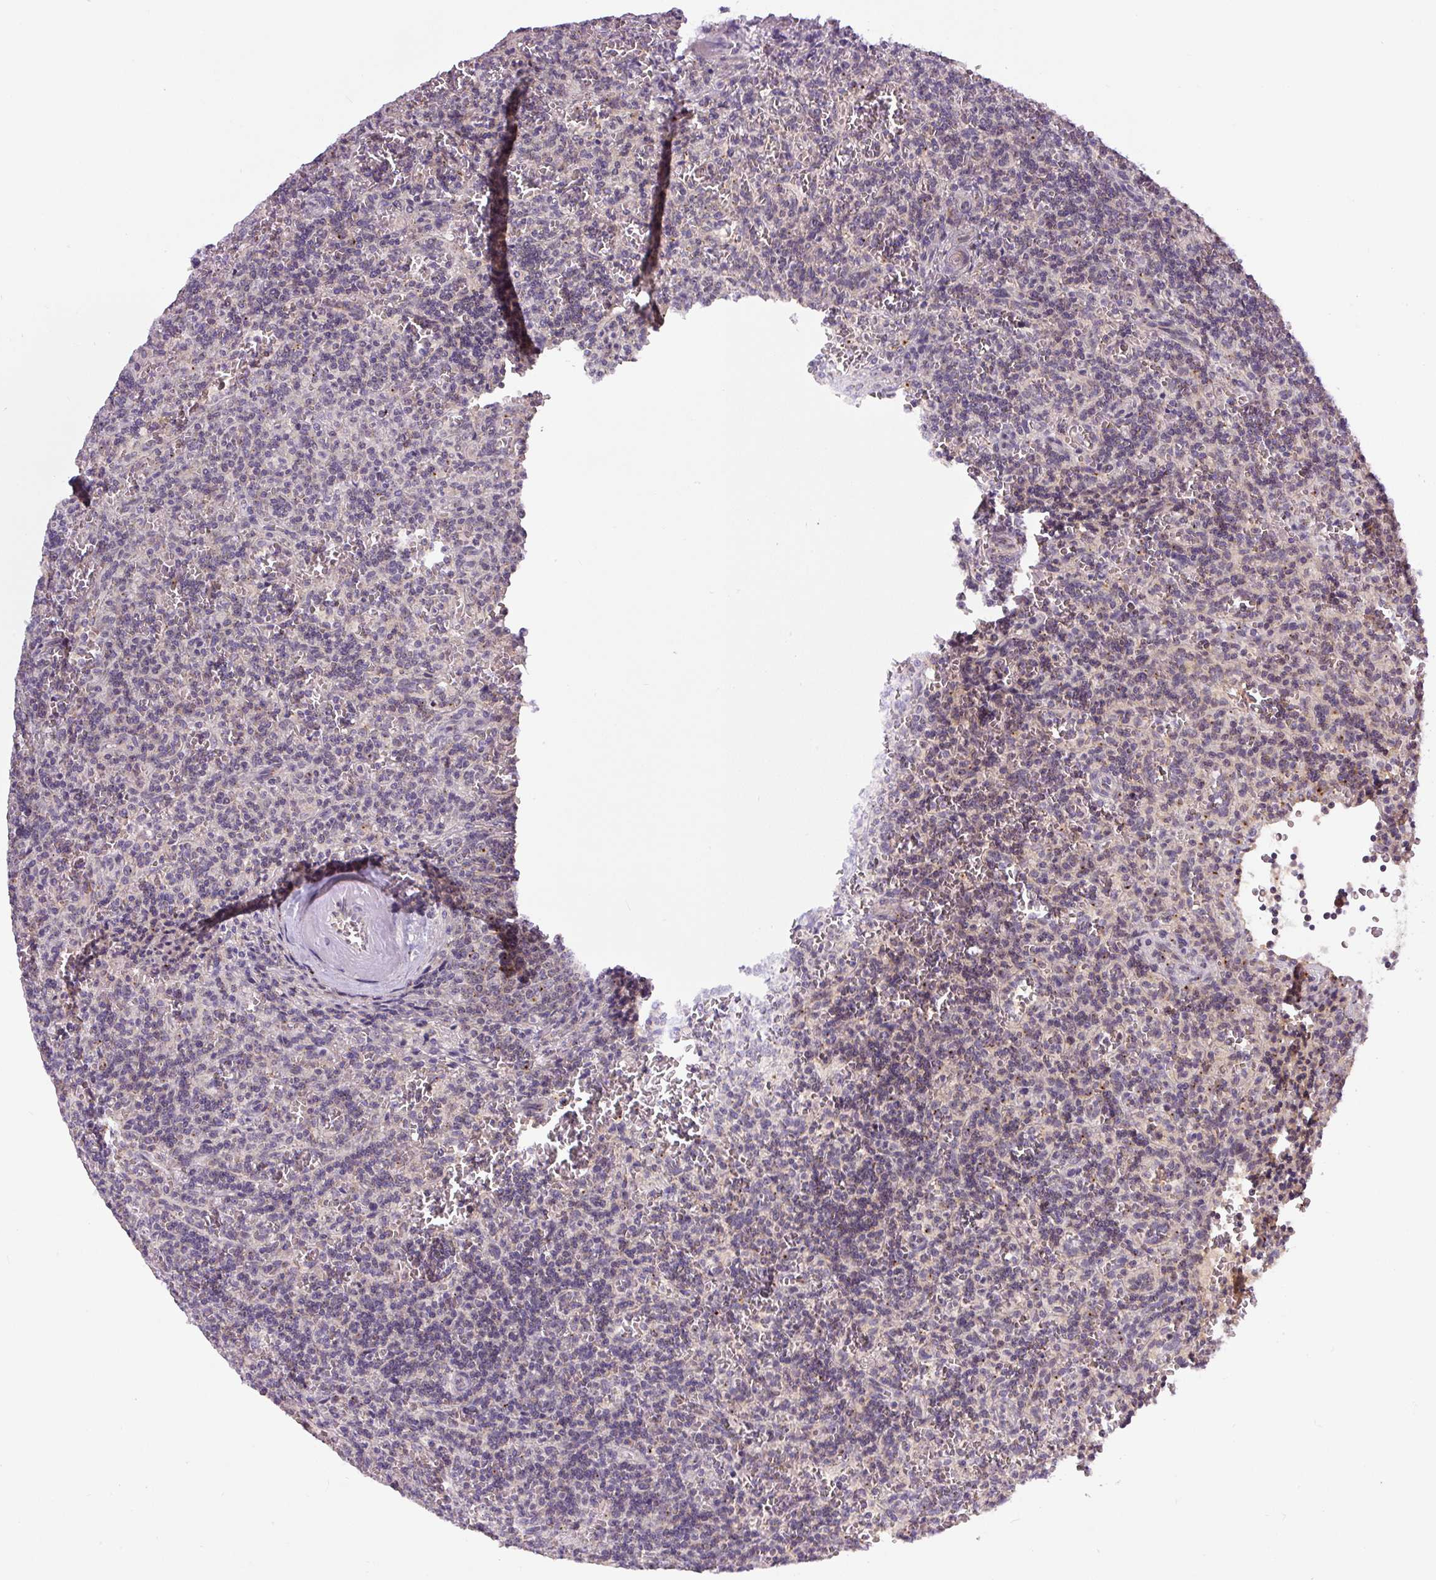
{"staining": {"intensity": "negative", "quantity": "none", "location": "none"}, "tissue": "lymphoma", "cell_type": "Tumor cells", "image_type": "cancer", "snomed": [{"axis": "morphology", "description": "Malignant lymphoma, non-Hodgkin's type, Low grade"}, {"axis": "topography", "description": "Spleen"}], "caption": "This is a histopathology image of immunohistochemistry staining of low-grade malignant lymphoma, non-Hodgkin's type, which shows no positivity in tumor cells.", "gene": "PCM1", "patient": {"sex": "male", "age": 73}}